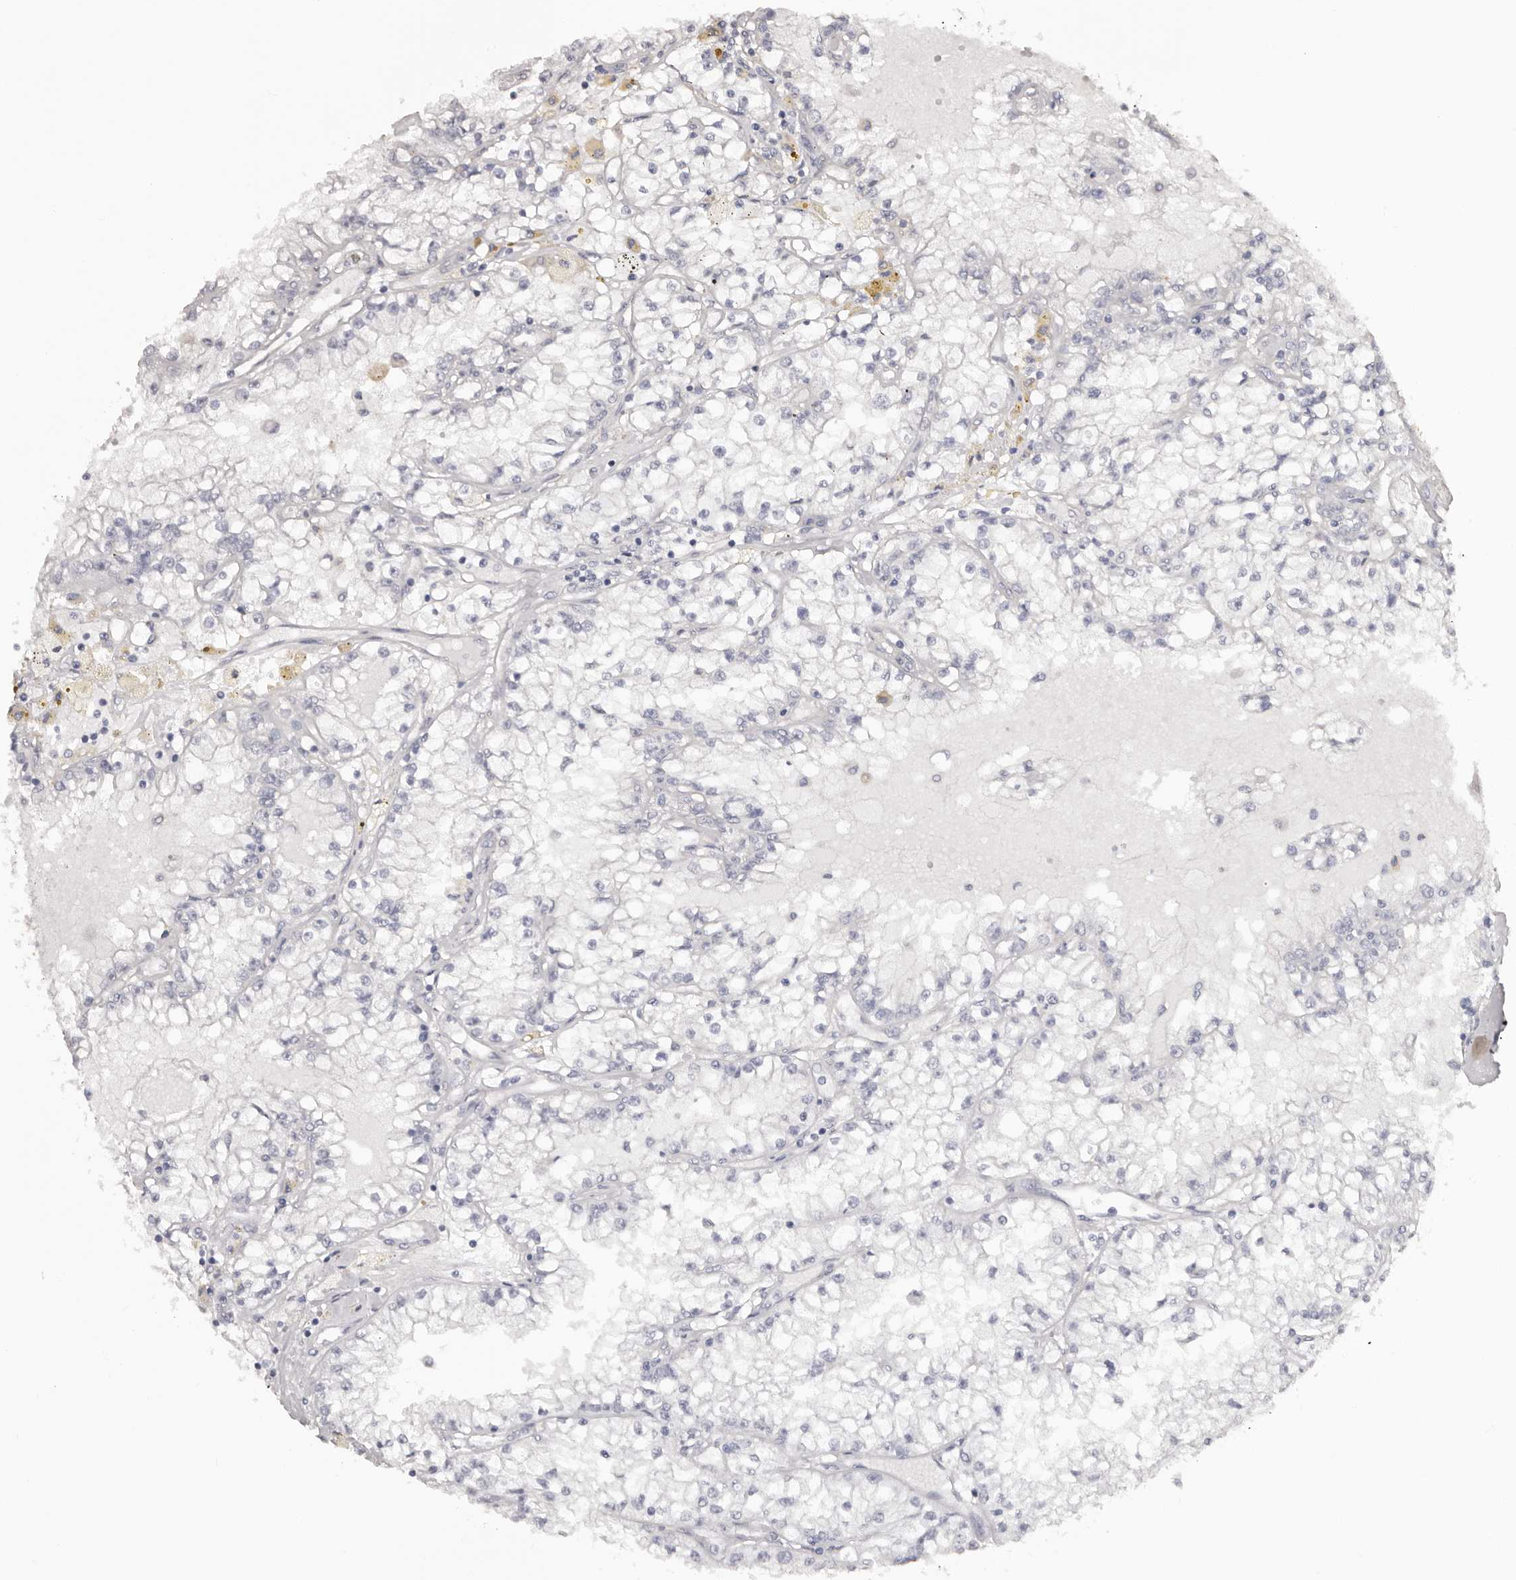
{"staining": {"intensity": "negative", "quantity": "none", "location": "none"}, "tissue": "renal cancer", "cell_type": "Tumor cells", "image_type": "cancer", "snomed": [{"axis": "morphology", "description": "Adenocarcinoma, NOS"}, {"axis": "topography", "description": "Kidney"}], "caption": "Tumor cells show no significant staining in renal cancer (adenocarcinoma).", "gene": "NOL12", "patient": {"sex": "male", "age": 56}}